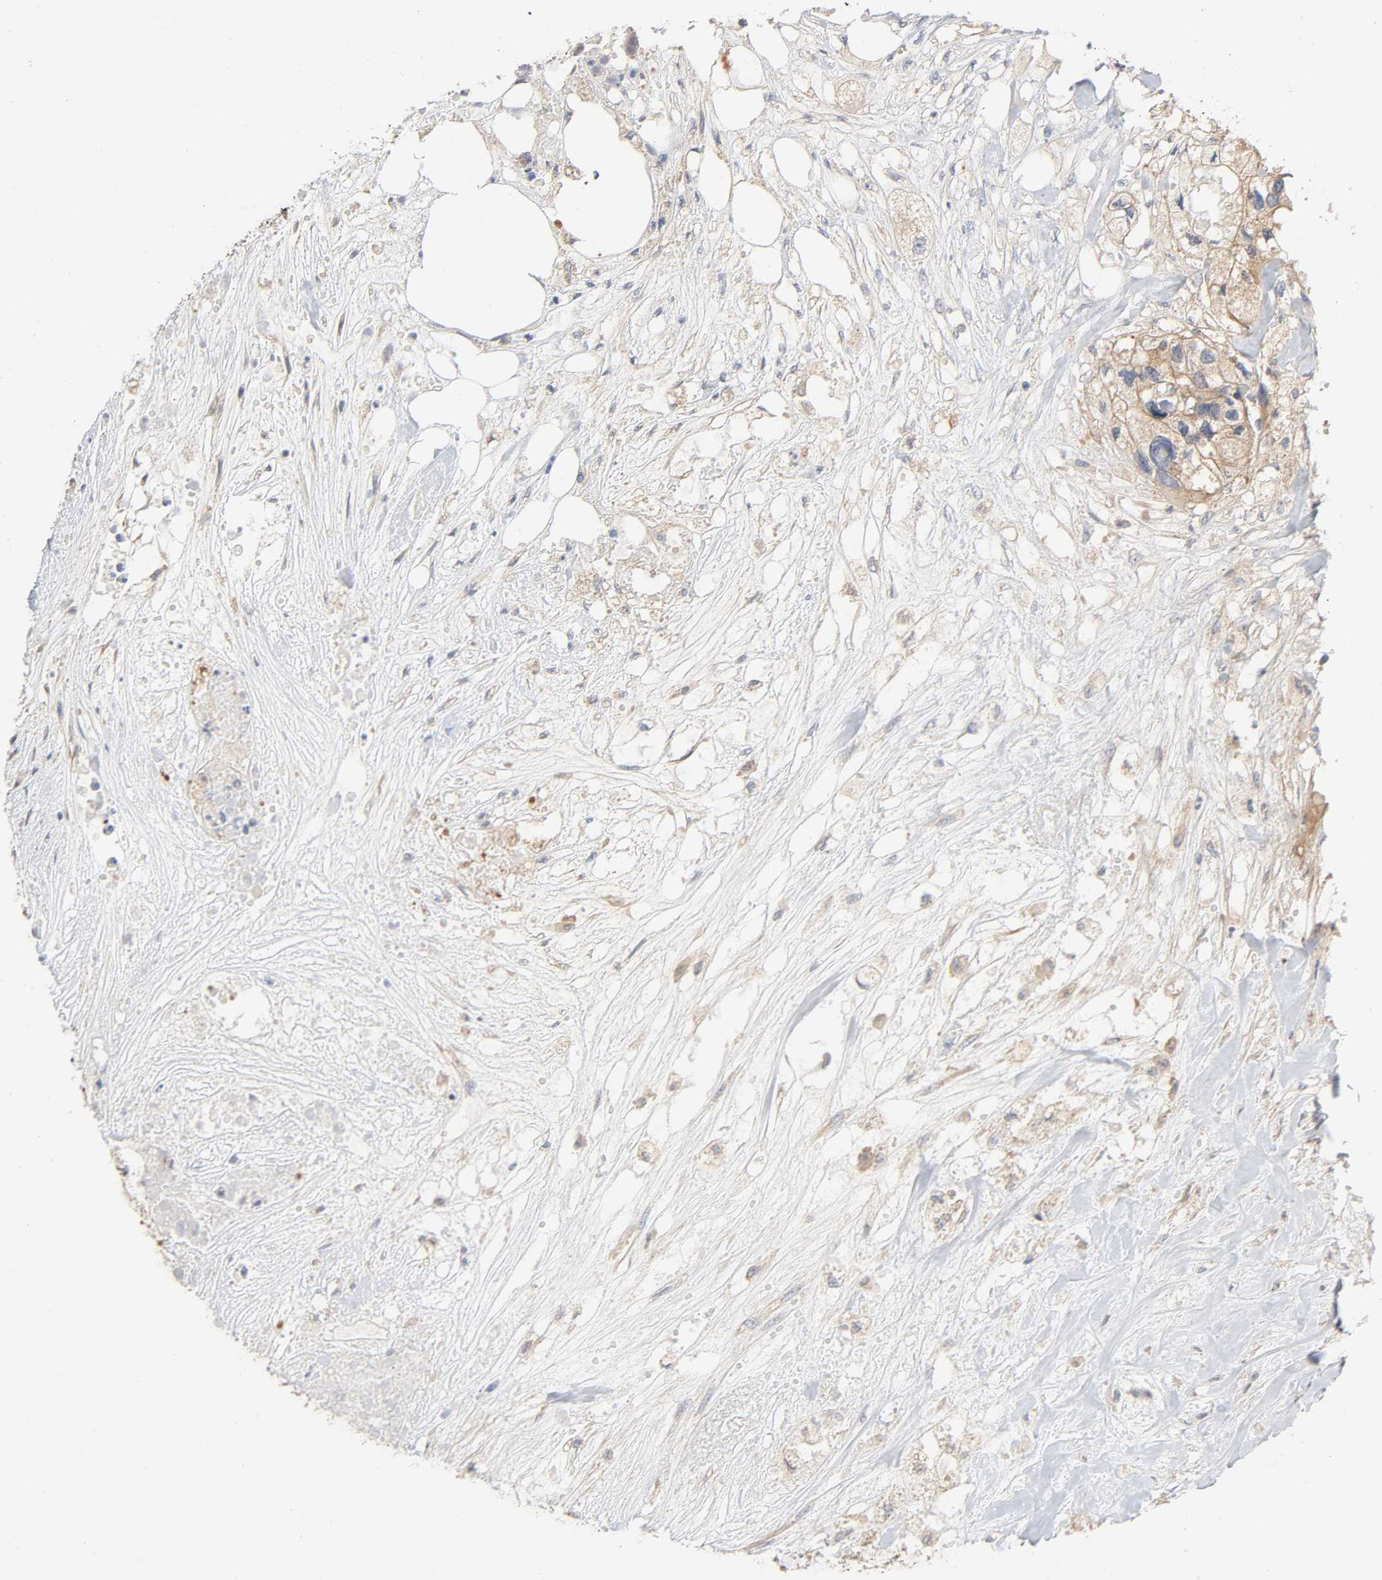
{"staining": {"intensity": "moderate", "quantity": ">75%", "location": "cytoplasmic/membranous"}, "tissue": "colorectal cancer", "cell_type": "Tumor cells", "image_type": "cancer", "snomed": [{"axis": "morphology", "description": "Adenocarcinoma, NOS"}, {"axis": "topography", "description": "Colon"}], "caption": "A micrograph showing moderate cytoplasmic/membranous staining in about >75% of tumor cells in colorectal adenocarcinoma, as visualized by brown immunohistochemical staining.", "gene": "SCHIP1", "patient": {"sex": "female", "age": 57}}